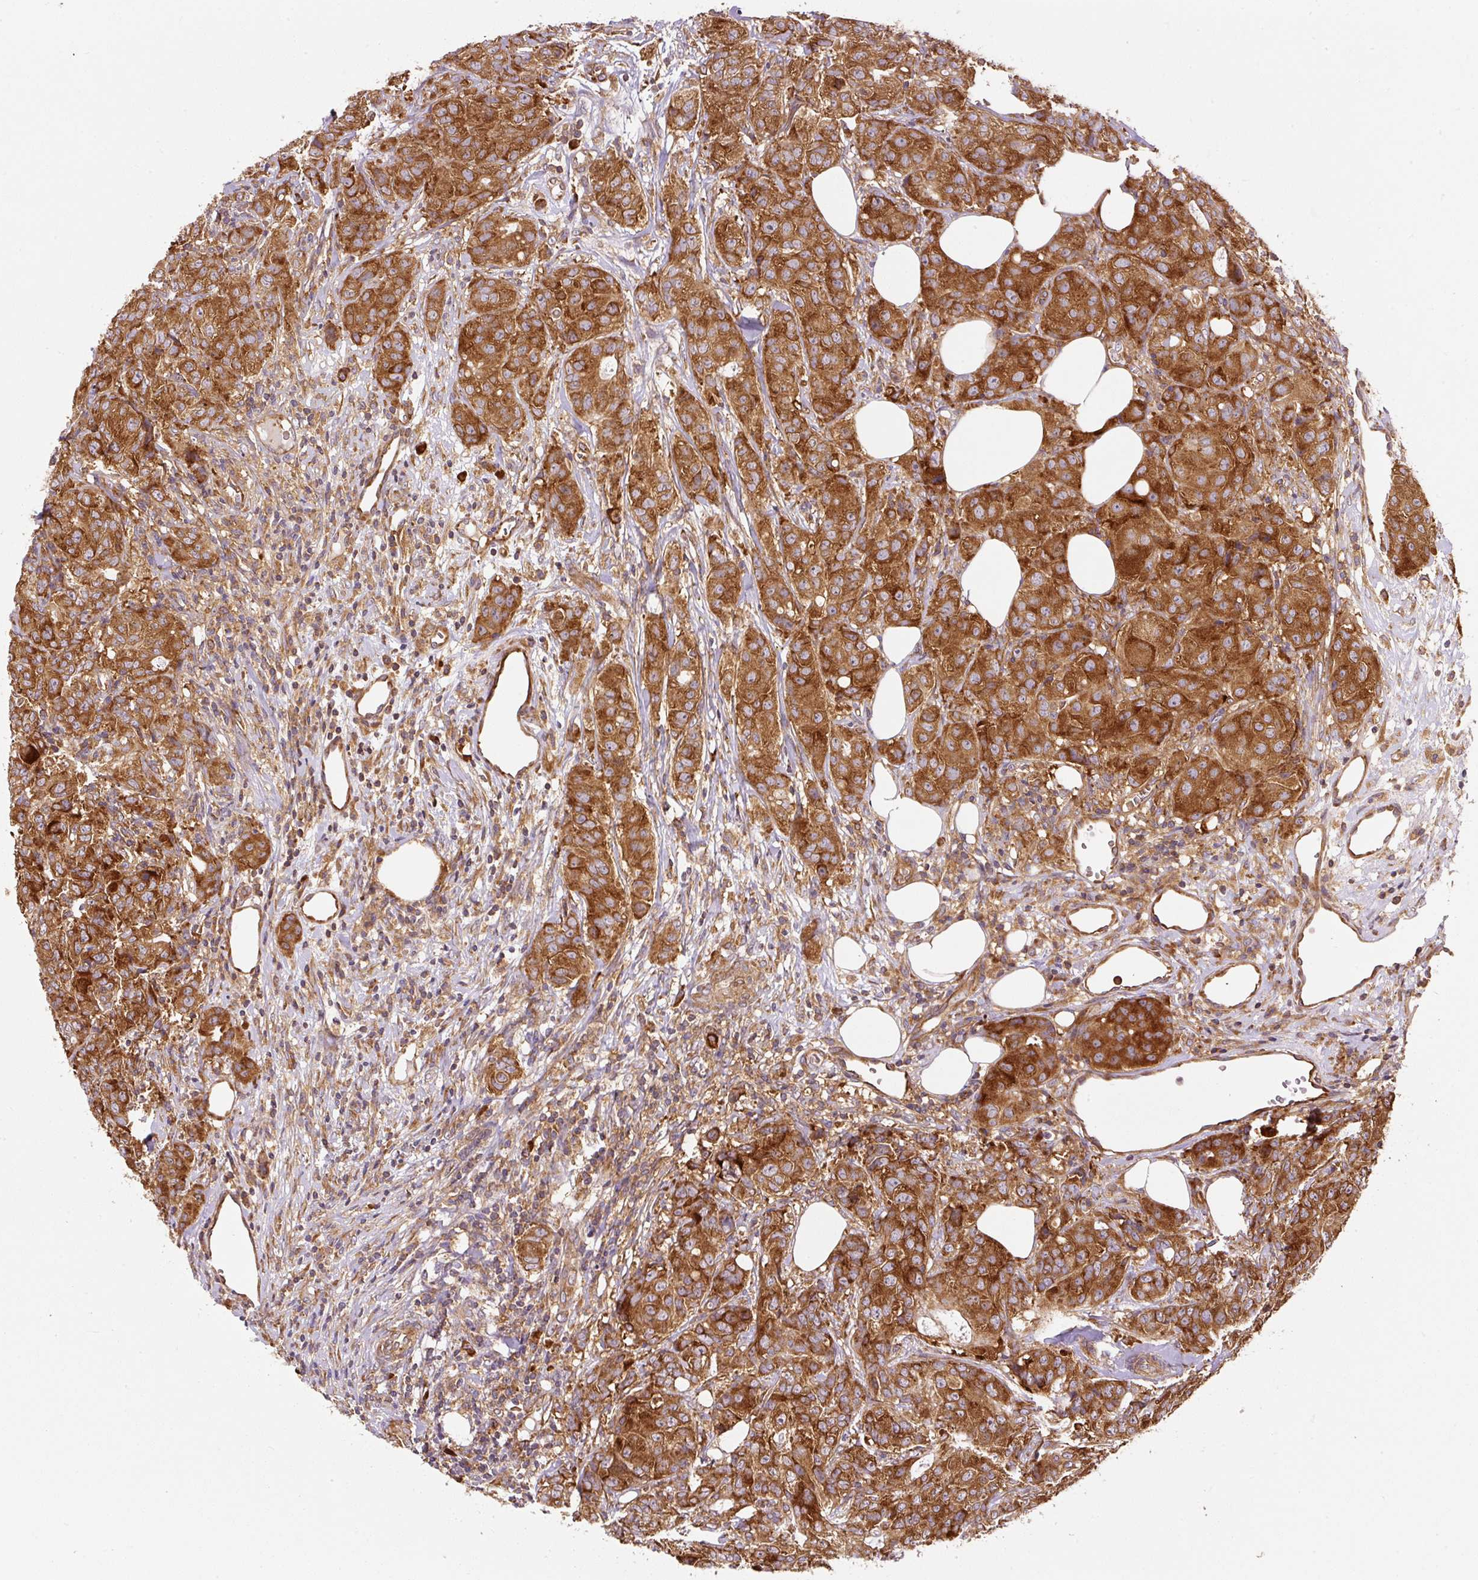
{"staining": {"intensity": "strong", "quantity": ">75%", "location": "cytoplasmic/membranous"}, "tissue": "breast cancer", "cell_type": "Tumor cells", "image_type": "cancer", "snomed": [{"axis": "morphology", "description": "Duct carcinoma"}, {"axis": "topography", "description": "Breast"}], "caption": "Immunohistochemistry (IHC) photomicrograph of breast cancer stained for a protein (brown), which exhibits high levels of strong cytoplasmic/membranous expression in about >75% of tumor cells.", "gene": "EIF2S2", "patient": {"sex": "female", "age": 43}}